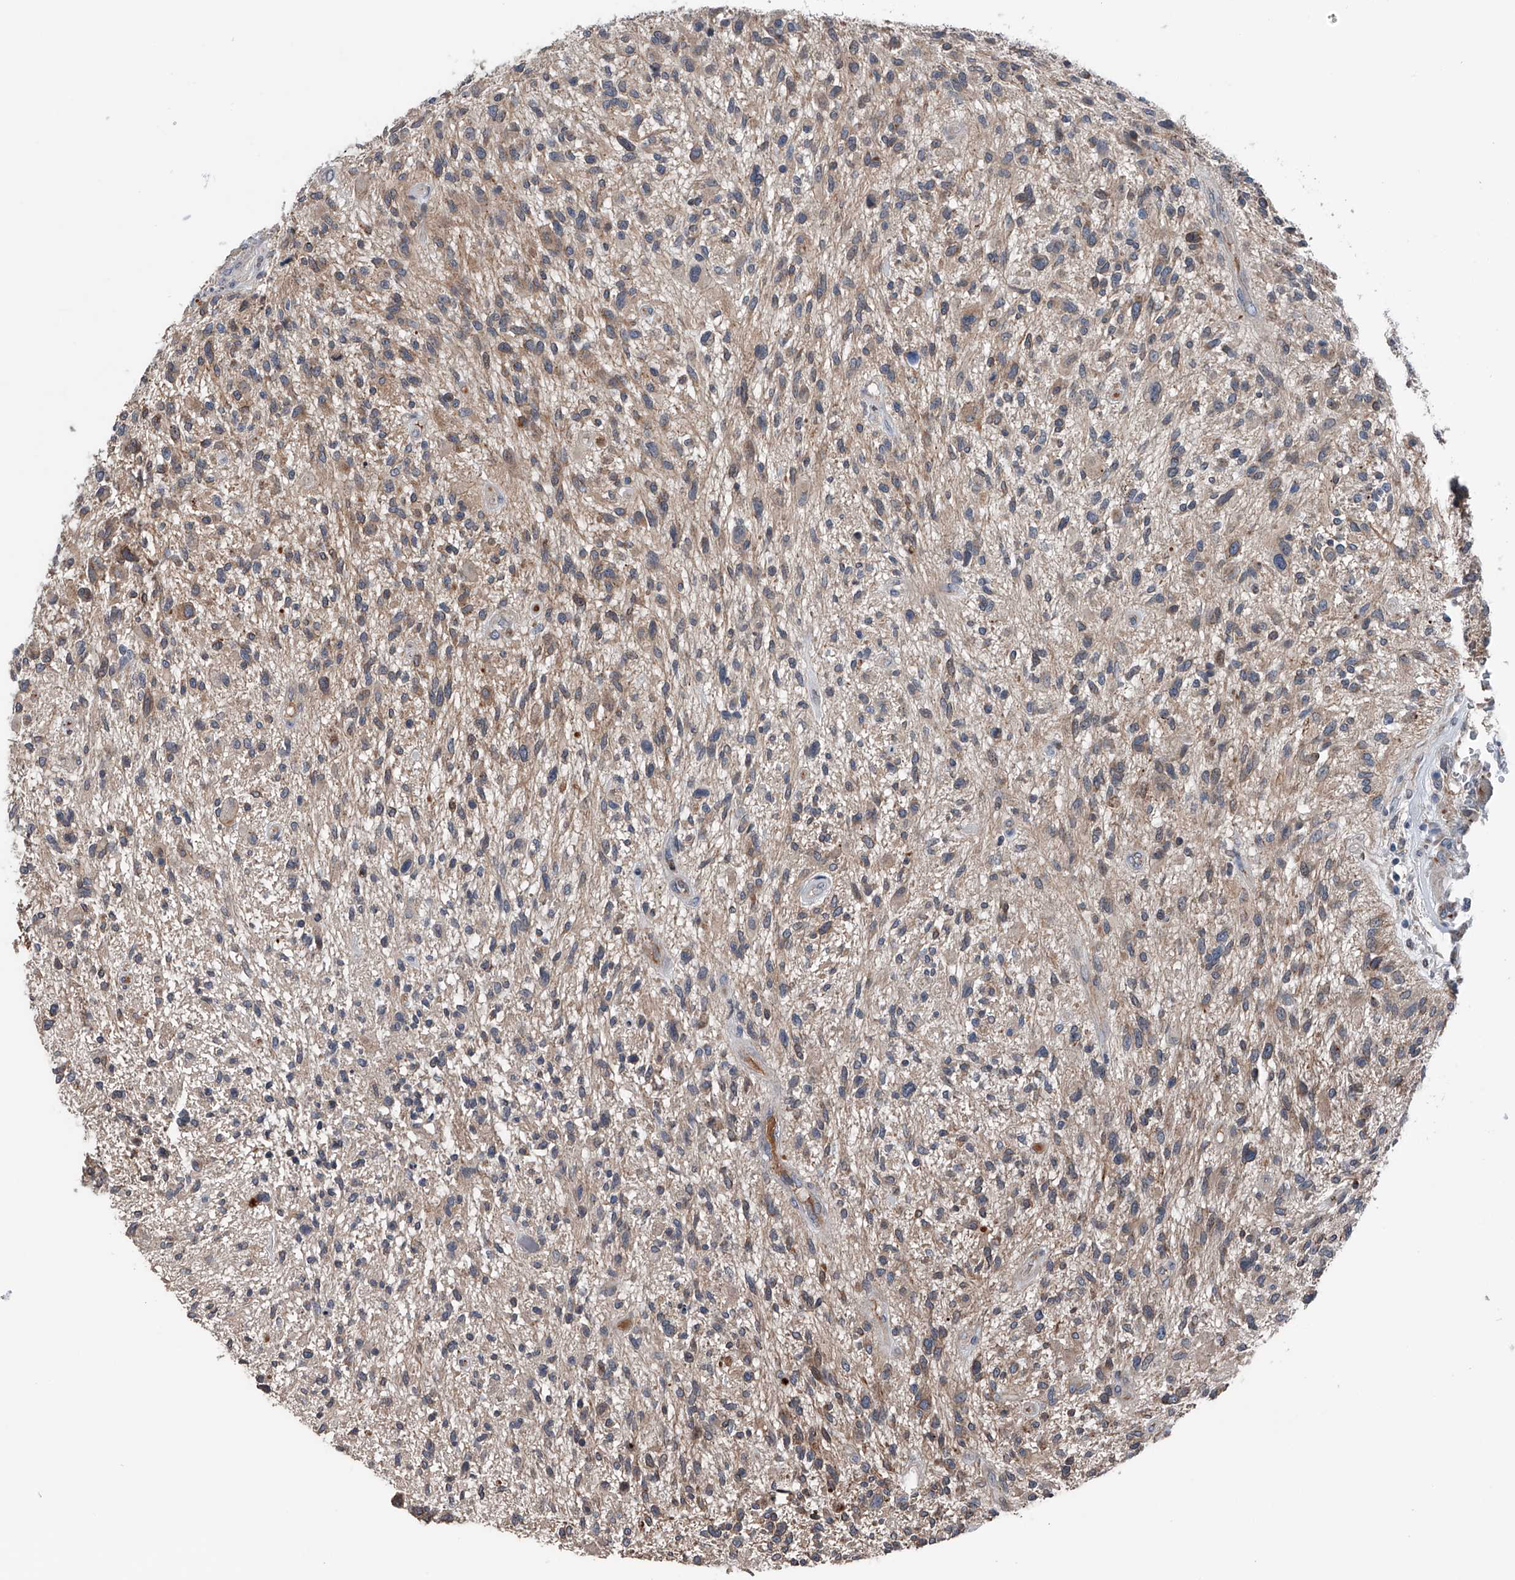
{"staining": {"intensity": "weak", "quantity": "25%-75%", "location": "cytoplasmic/membranous"}, "tissue": "glioma", "cell_type": "Tumor cells", "image_type": "cancer", "snomed": [{"axis": "morphology", "description": "Glioma, malignant, High grade"}, {"axis": "topography", "description": "Brain"}], "caption": "A micrograph of glioma stained for a protein exhibits weak cytoplasmic/membranous brown staining in tumor cells. (Brightfield microscopy of DAB IHC at high magnification).", "gene": "DST", "patient": {"sex": "male", "age": 47}}